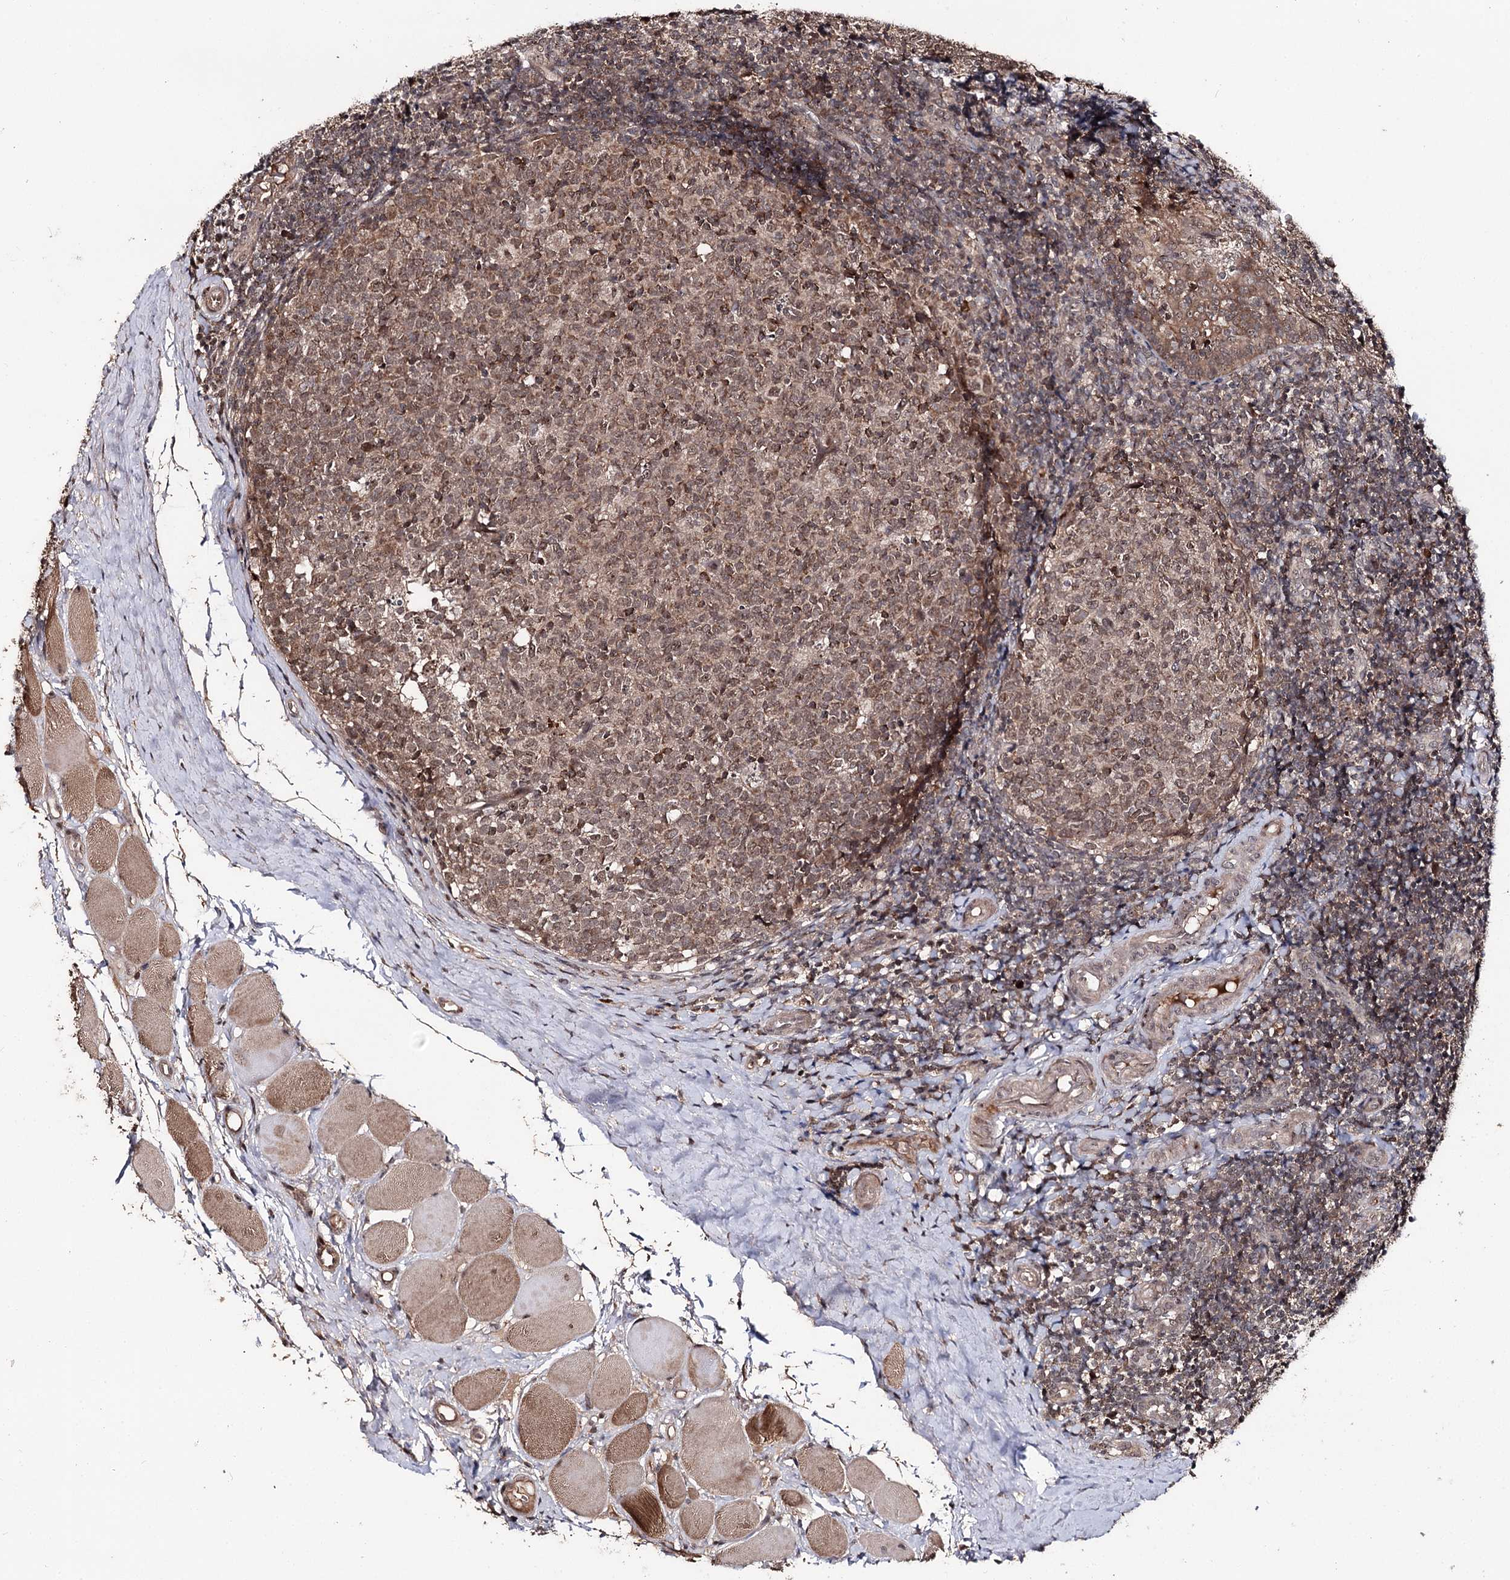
{"staining": {"intensity": "strong", "quantity": "25%-75%", "location": "cytoplasmic/membranous,nuclear"}, "tissue": "tonsil", "cell_type": "Germinal center cells", "image_type": "normal", "snomed": [{"axis": "morphology", "description": "Normal tissue, NOS"}, {"axis": "topography", "description": "Tonsil"}], "caption": "Human tonsil stained with a brown dye exhibits strong cytoplasmic/membranous,nuclear positive expression in approximately 25%-75% of germinal center cells.", "gene": "FAM53B", "patient": {"sex": "female", "age": 19}}